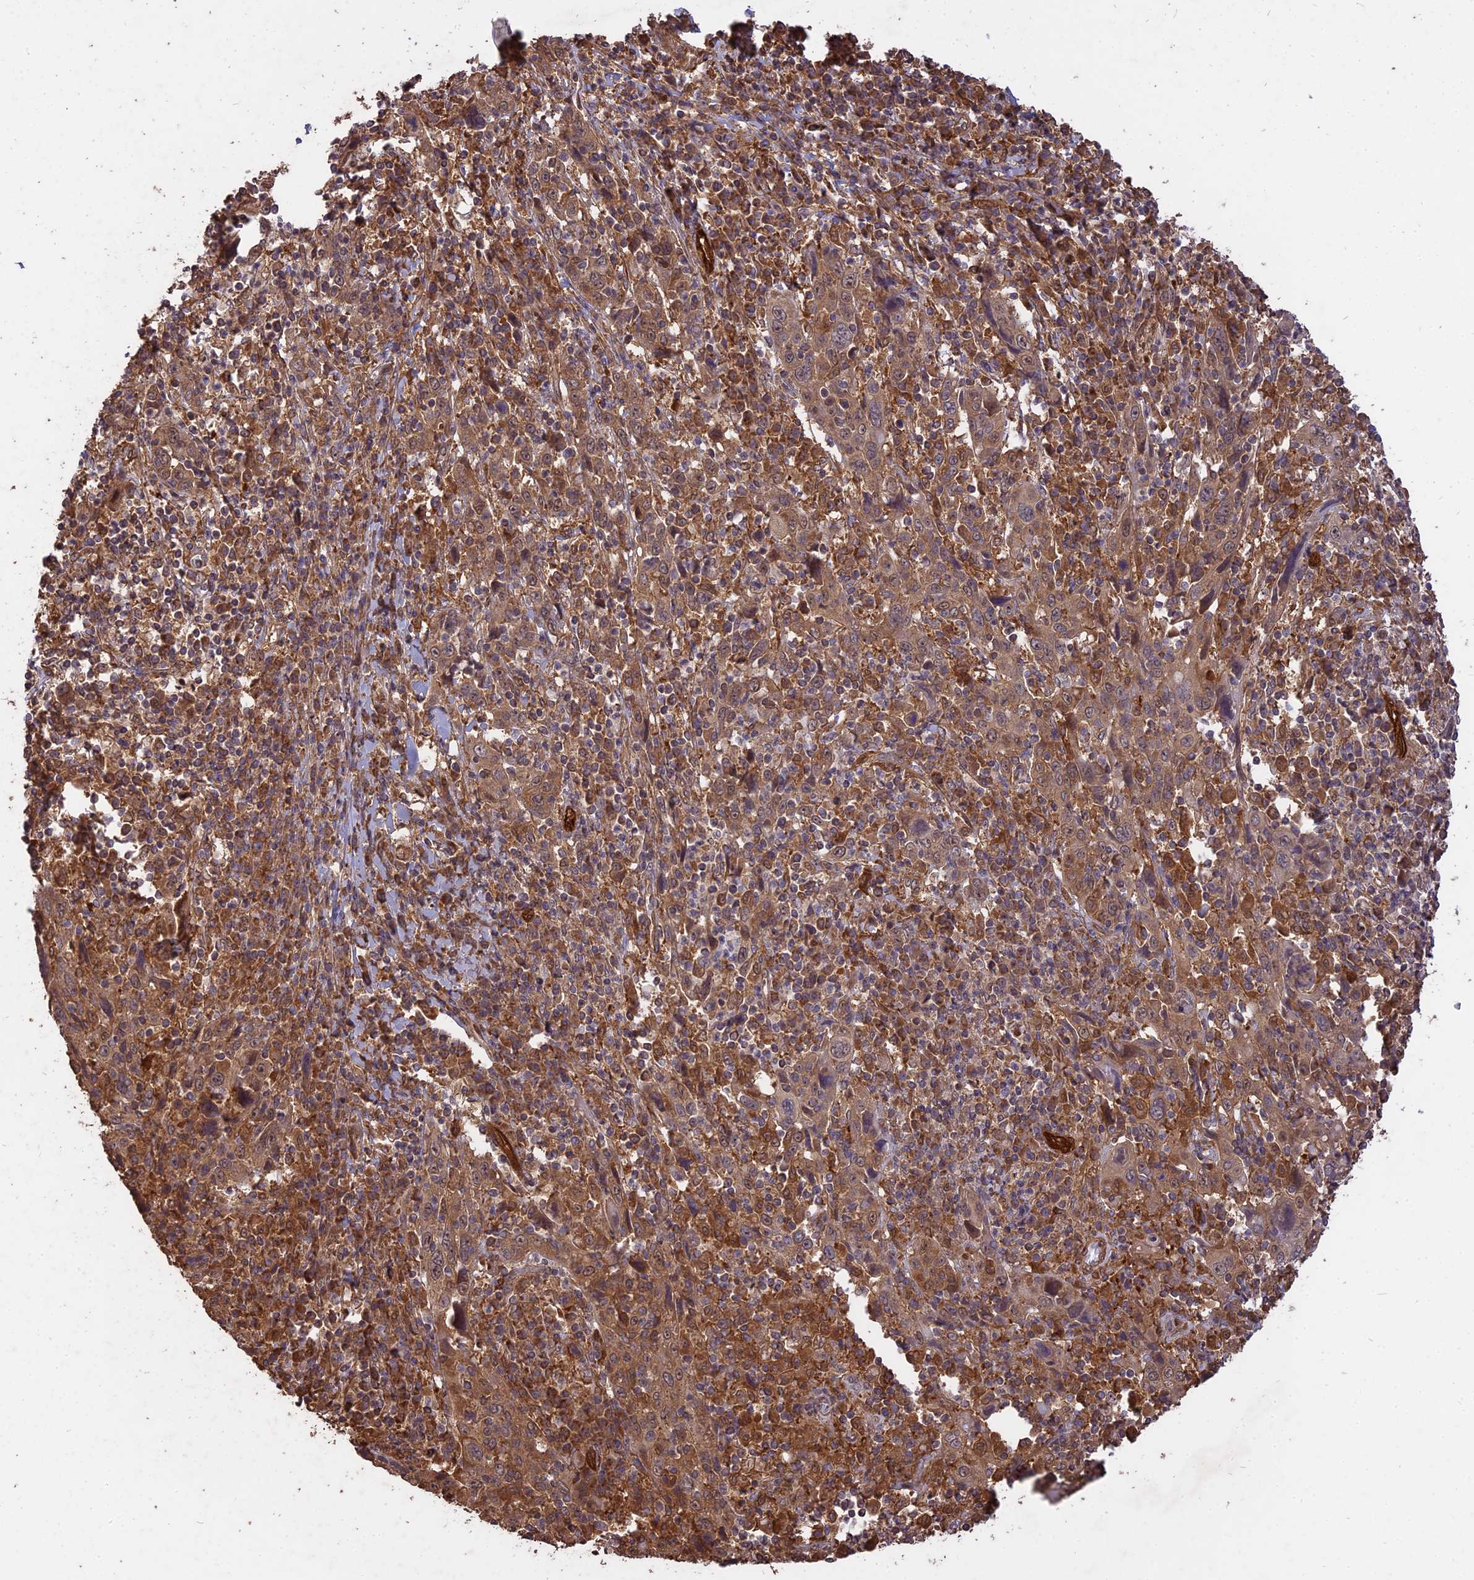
{"staining": {"intensity": "moderate", "quantity": ">75%", "location": "cytoplasmic/membranous"}, "tissue": "cervical cancer", "cell_type": "Tumor cells", "image_type": "cancer", "snomed": [{"axis": "morphology", "description": "Squamous cell carcinoma, NOS"}, {"axis": "topography", "description": "Cervix"}], "caption": "The image exhibits immunohistochemical staining of squamous cell carcinoma (cervical). There is moderate cytoplasmic/membranous staining is seen in about >75% of tumor cells. The protein of interest is shown in brown color, while the nuclei are stained blue.", "gene": "SAC3D1", "patient": {"sex": "female", "age": 46}}